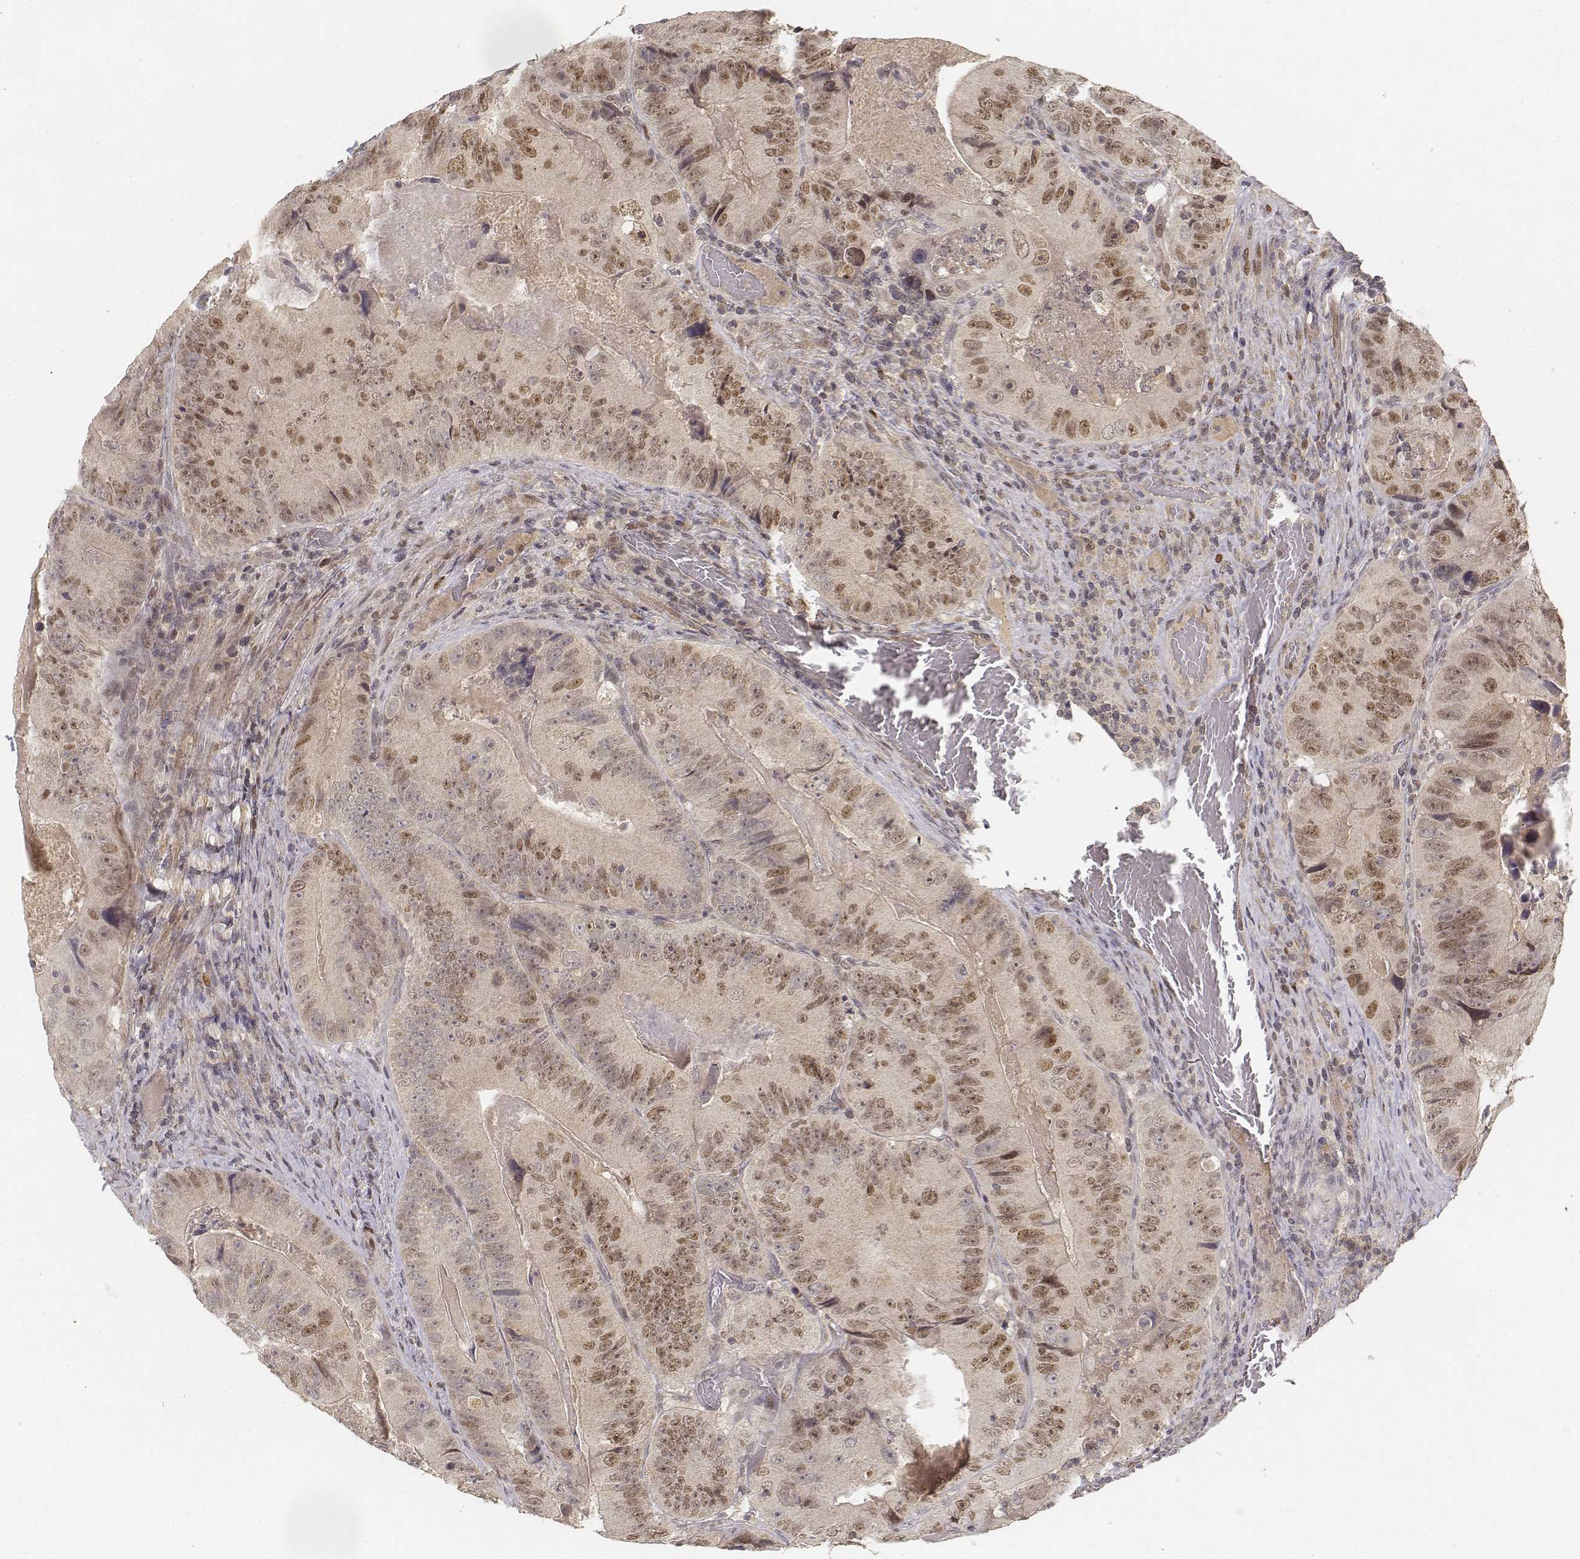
{"staining": {"intensity": "moderate", "quantity": ">75%", "location": "nuclear"}, "tissue": "colorectal cancer", "cell_type": "Tumor cells", "image_type": "cancer", "snomed": [{"axis": "morphology", "description": "Adenocarcinoma, NOS"}, {"axis": "topography", "description": "Colon"}], "caption": "The immunohistochemical stain highlights moderate nuclear staining in tumor cells of colorectal cancer (adenocarcinoma) tissue. (IHC, brightfield microscopy, high magnification).", "gene": "FANCD2", "patient": {"sex": "female", "age": 86}}